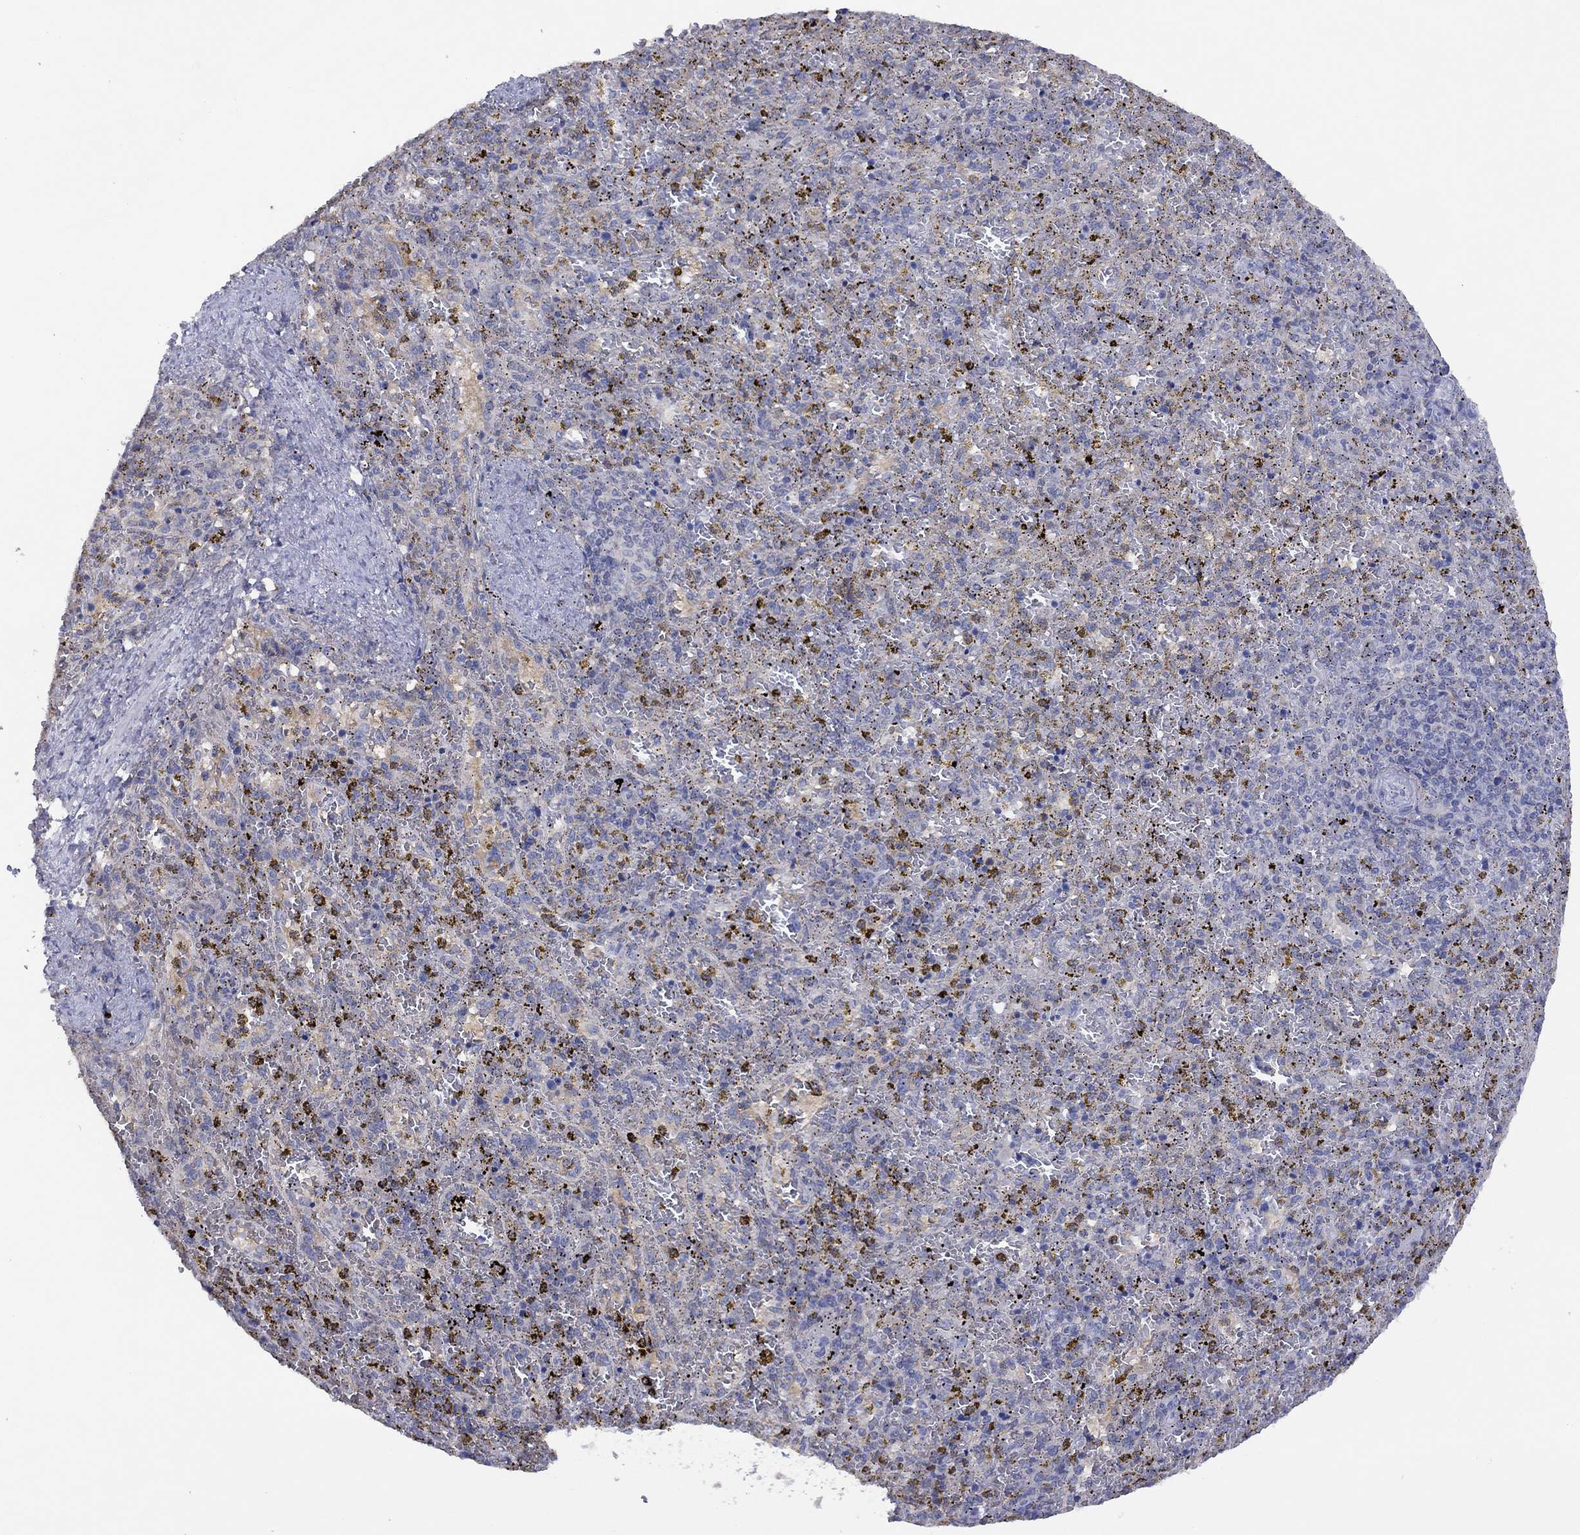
{"staining": {"intensity": "weak", "quantity": "25%-75%", "location": "cytoplasmic/membranous"}, "tissue": "spleen", "cell_type": "Cells in red pulp", "image_type": "normal", "snomed": [{"axis": "morphology", "description": "Normal tissue, NOS"}, {"axis": "topography", "description": "Spleen"}], "caption": "Cells in red pulp show weak cytoplasmic/membranous positivity in approximately 25%-75% of cells in unremarkable spleen.", "gene": "CYP2B6", "patient": {"sex": "female", "age": 50}}